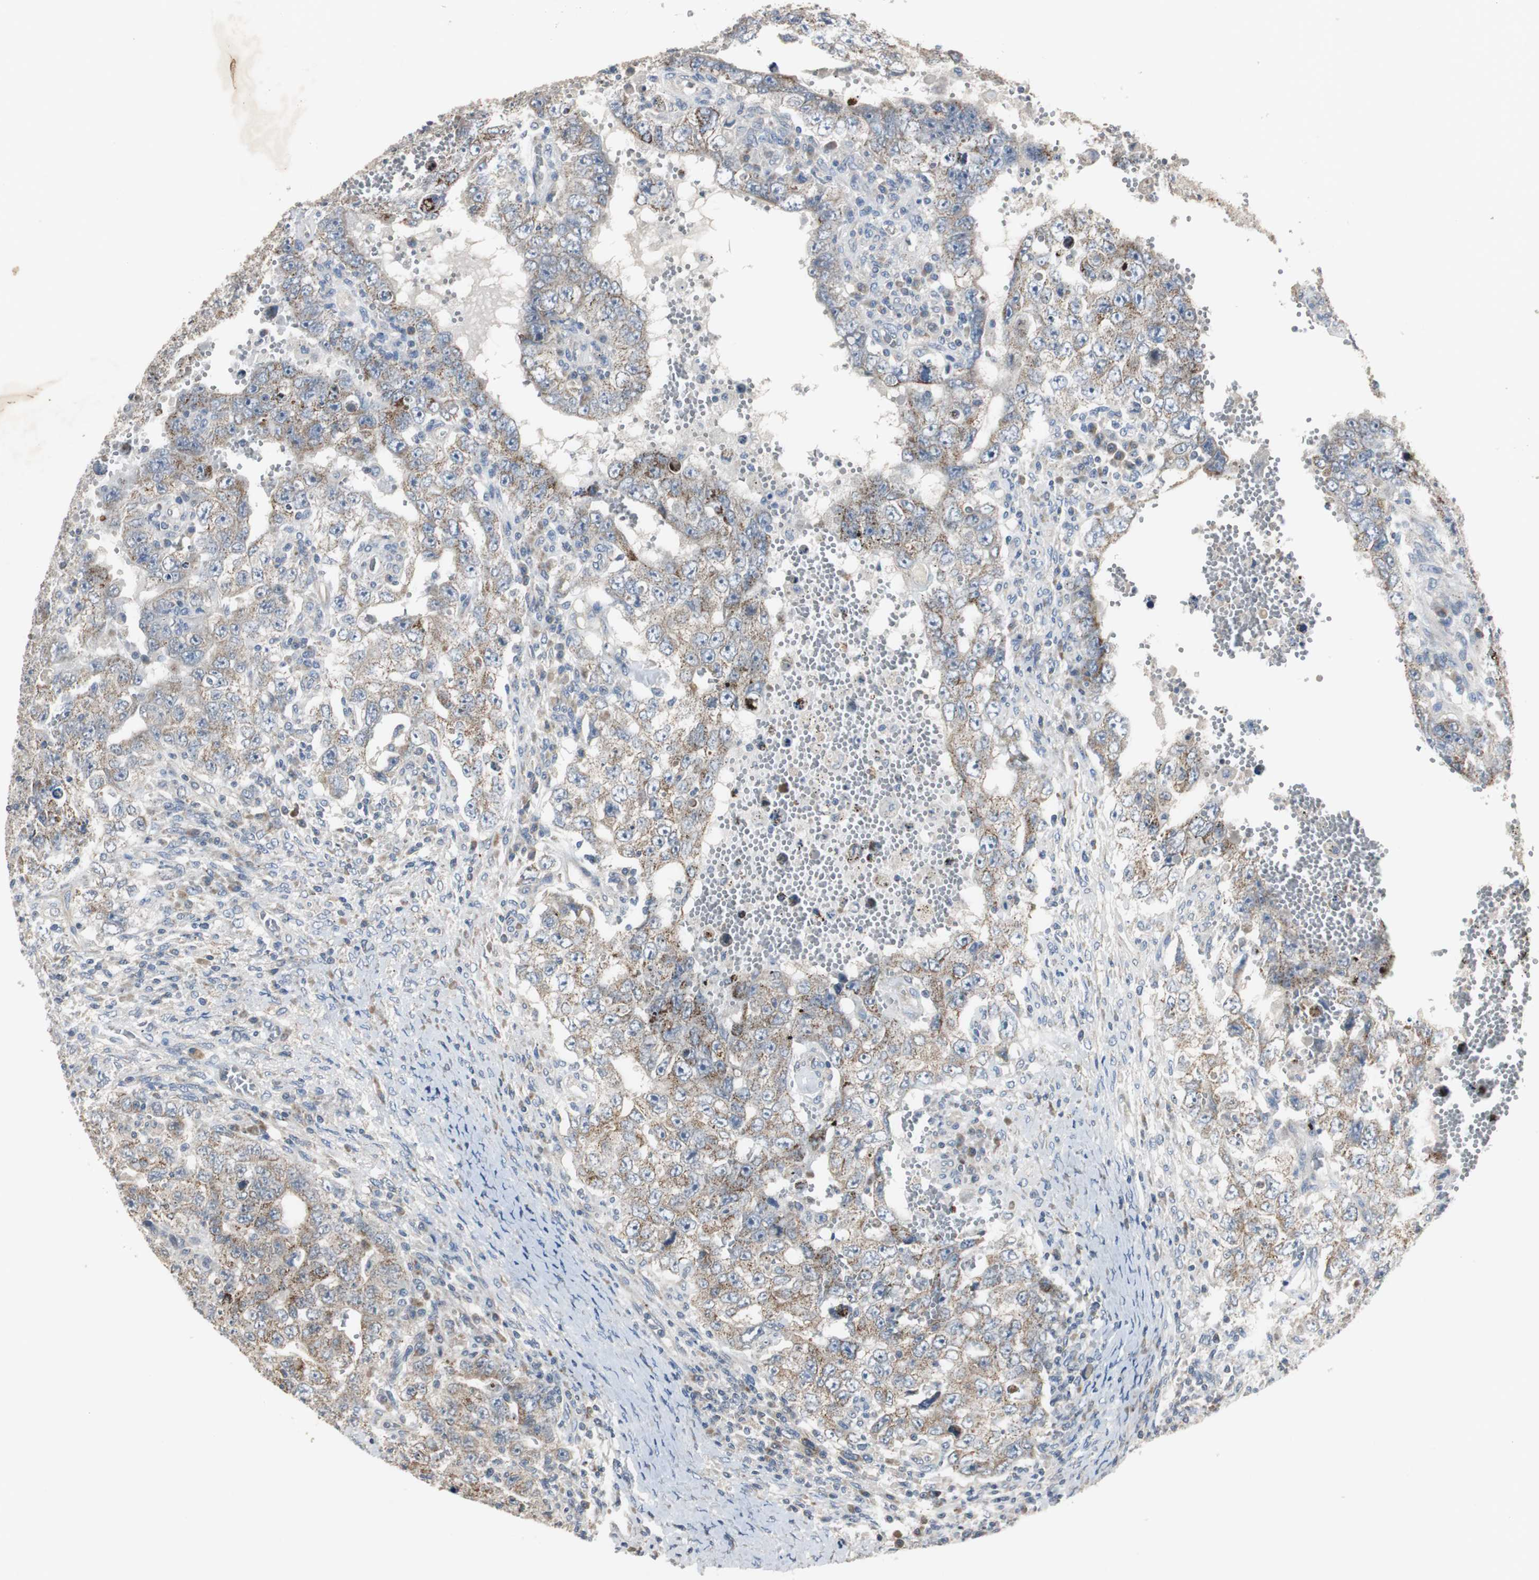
{"staining": {"intensity": "moderate", "quantity": ">75%", "location": "cytoplasmic/membranous"}, "tissue": "testis cancer", "cell_type": "Tumor cells", "image_type": "cancer", "snomed": [{"axis": "morphology", "description": "Carcinoma, Embryonal, NOS"}, {"axis": "topography", "description": "Testis"}], "caption": "About >75% of tumor cells in human testis embryonal carcinoma reveal moderate cytoplasmic/membranous protein expression as visualized by brown immunohistochemical staining.", "gene": "MYT1", "patient": {"sex": "male", "age": 26}}